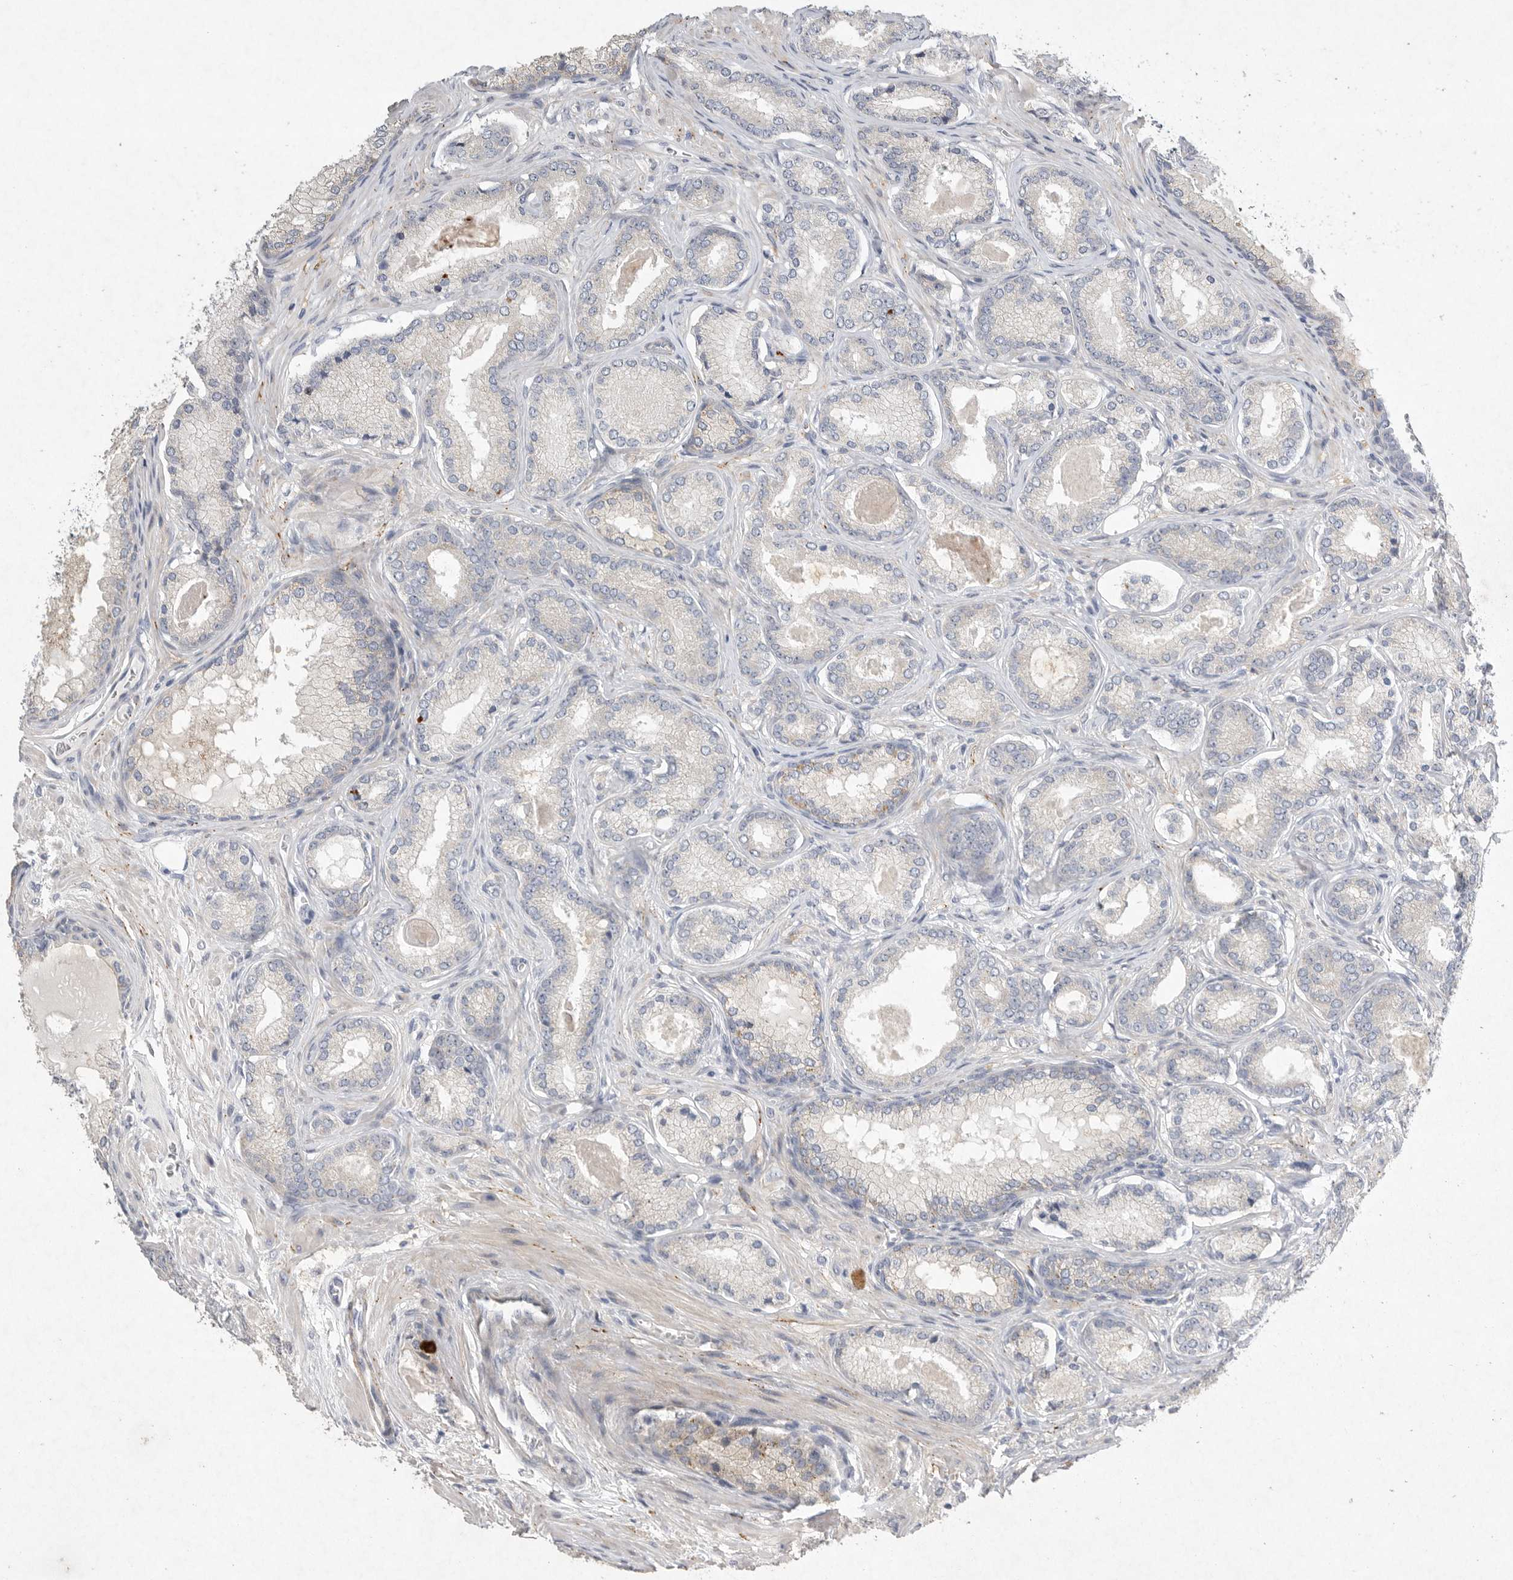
{"staining": {"intensity": "negative", "quantity": "none", "location": "none"}, "tissue": "prostate cancer", "cell_type": "Tumor cells", "image_type": "cancer", "snomed": [{"axis": "morphology", "description": "Adenocarcinoma, Low grade"}, {"axis": "topography", "description": "Prostate"}], "caption": "This is an IHC histopathology image of human prostate cancer (low-grade adenocarcinoma). There is no staining in tumor cells.", "gene": "EDEM3", "patient": {"sex": "male", "age": 70}}